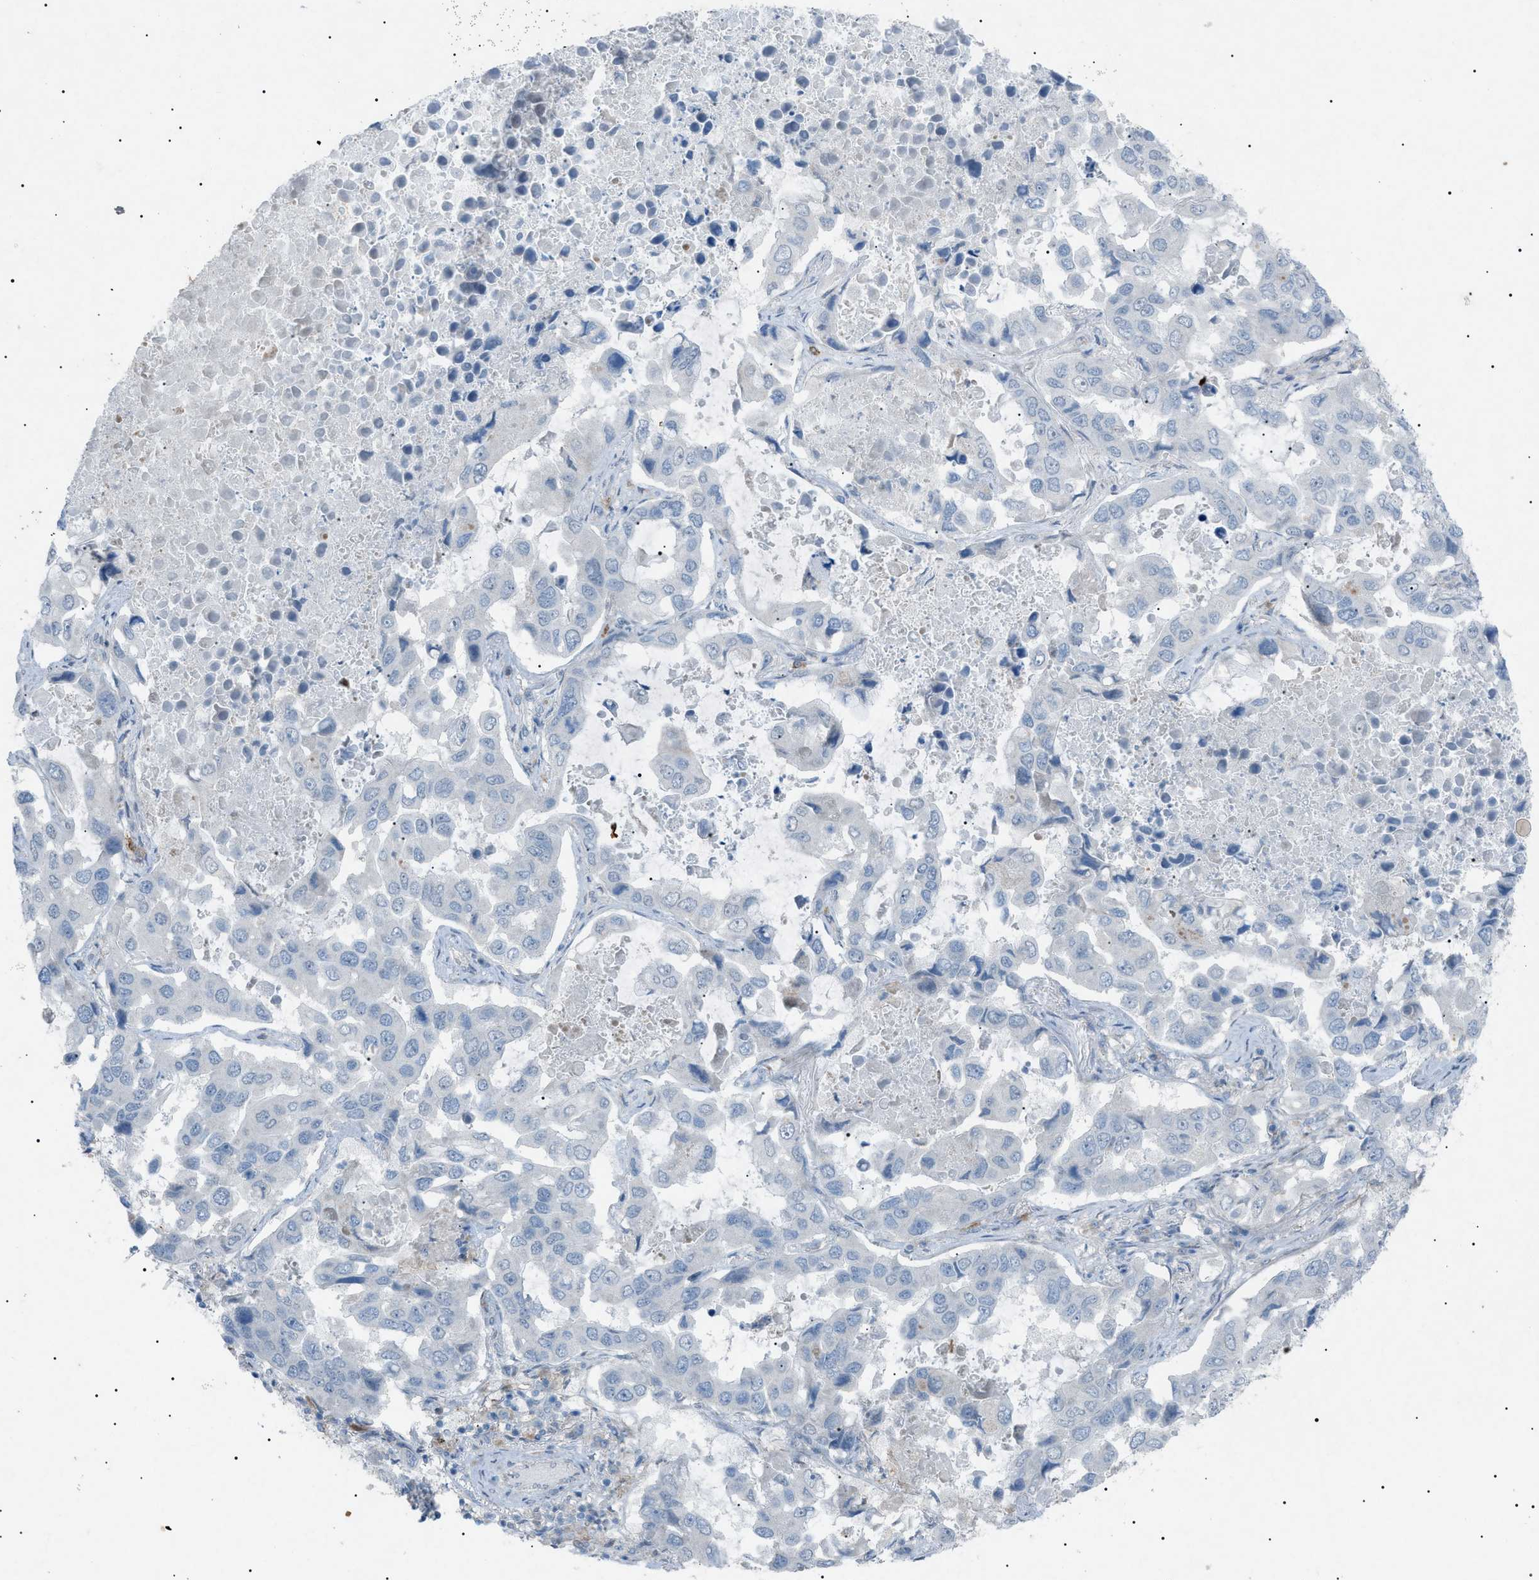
{"staining": {"intensity": "negative", "quantity": "none", "location": "none"}, "tissue": "lung cancer", "cell_type": "Tumor cells", "image_type": "cancer", "snomed": [{"axis": "morphology", "description": "Adenocarcinoma, NOS"}, {"axis": "topography", "description": "Lung"}], "caption": "Tumor cells are negative for protein expression in human lung adenocarcinoma.", "gene": "BTK", "patient": {"sex": "male", "age": 64}}